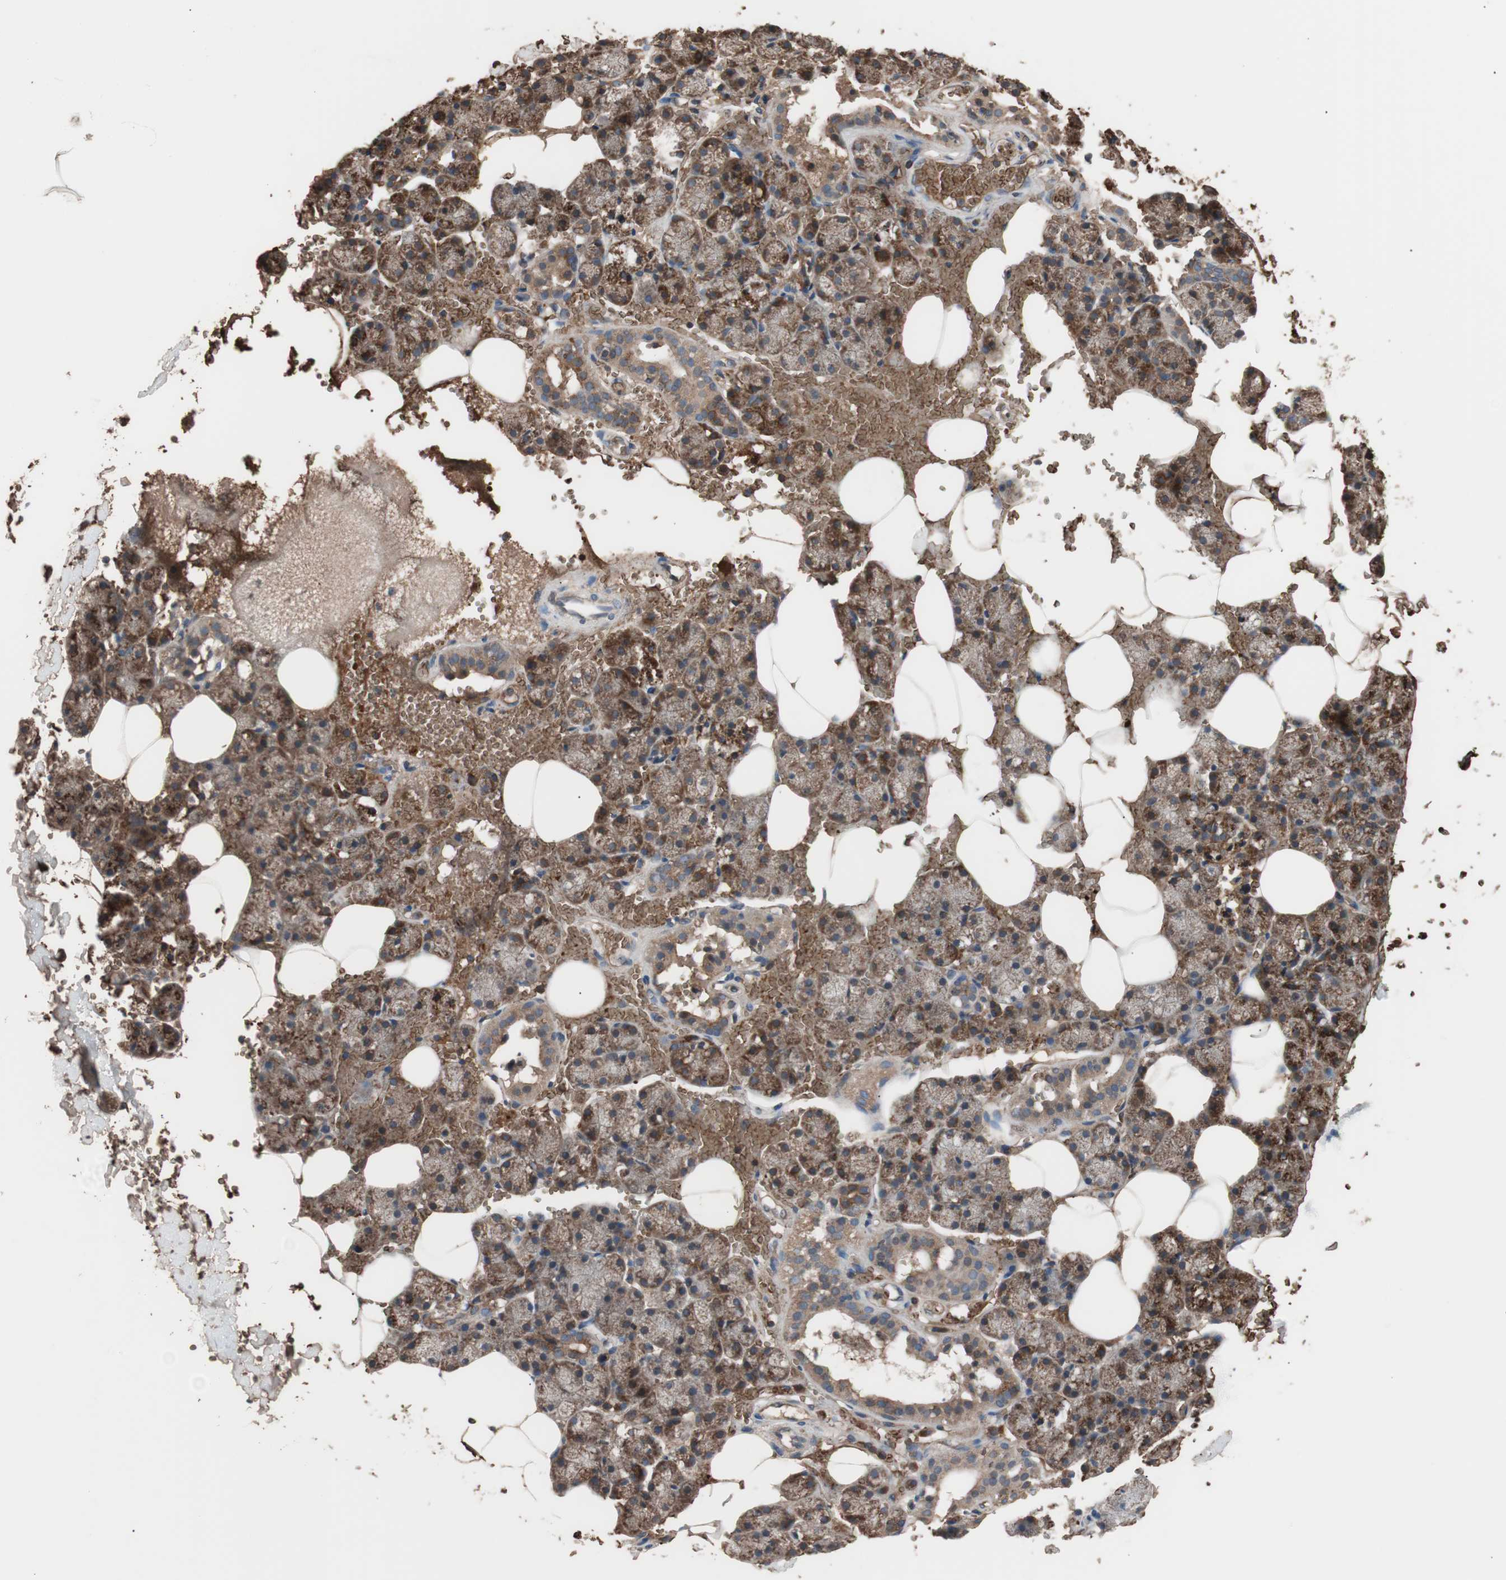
{"staining": {"intensity": "strong", "quantity": ">75%", "location": "cytoplasmic/membranous"}, "tissue": "salivary gland", "cell_type": "Glandular cells", "image_type": "normal", "snomed": [{"axis": "morphology", "description": "Normal tissue, NOS"}, {"axis": "topography", "description": "Salivary gland"}], "caption": "Immunohistochemistry of unremarkable human salivary gland reveals high levels of strong cytoplasmic/membranous staining in about >75% of glandular cells. The protein is stained brown, and the nuclei are stained in blue (DAB IHC with brightfield microscopy, high magnification).", "gene": "GLYCTK", "patient": {"sex": "male", "age": 62}}